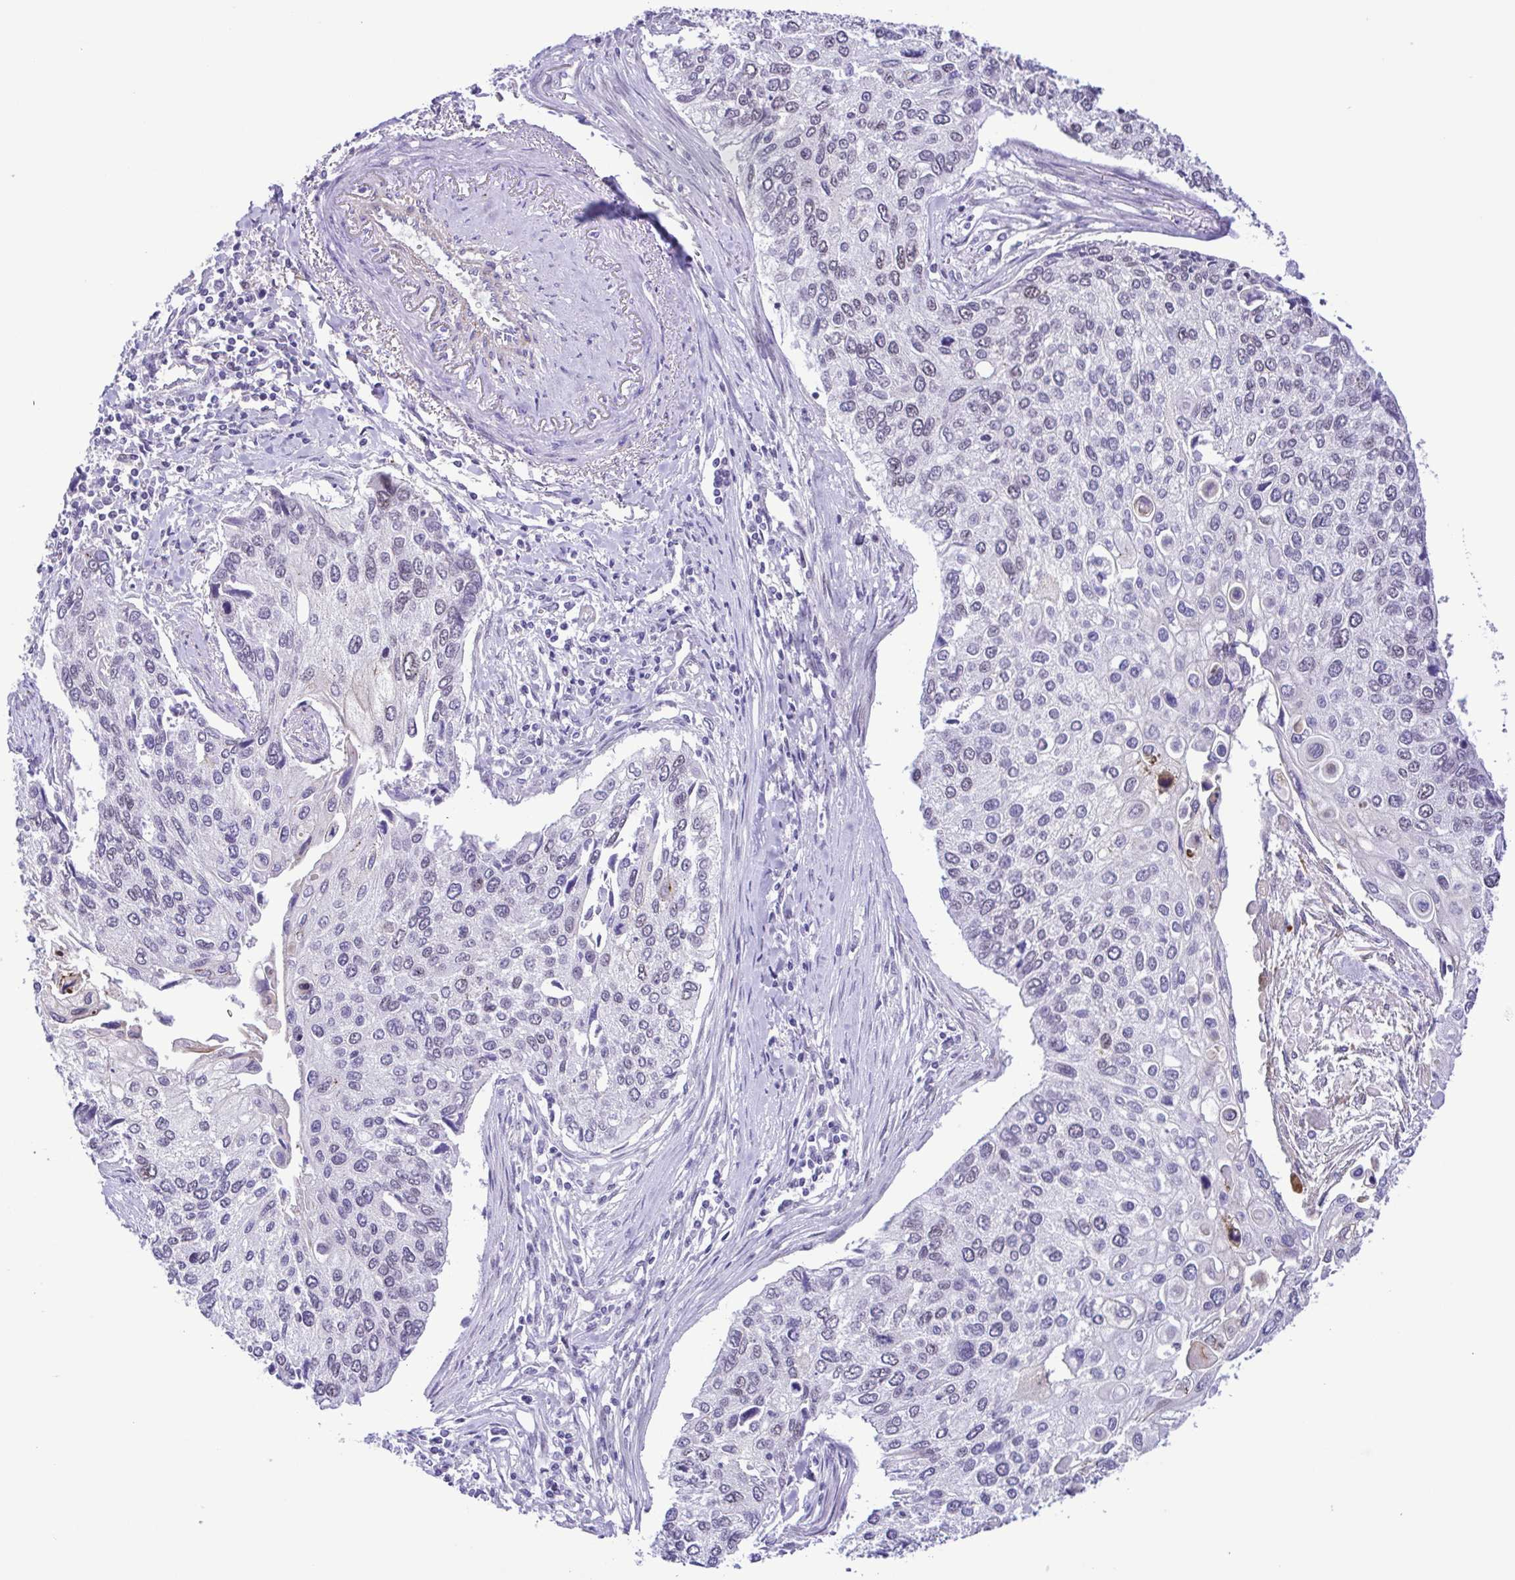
{"staining": {"intensity": "weak", "quantity": "<25%", "location": "cytoplasmic/membranous"}, "tissue": "lung cancer", "cell_type": "Tumor cells", "image_type": "cancer", "snomed": [{"axis": "morphology", "description": "Squamous cell carcinoma, NOS"}, {"axis": "morphology", "description": "Squamous cell carcinoma, metastatic, NOS"}, {"axis": "topography", "description": "Lung"}], "caption": "DAB immunohistochemical staining of human lung cancer (squamous cell carcinoma) shows no significant positivity in tumor cells. (DAB IHC with hematoxylin counter stain).", "gene": "DCLK2", "patient": {"sex": "male", "age": 63}}